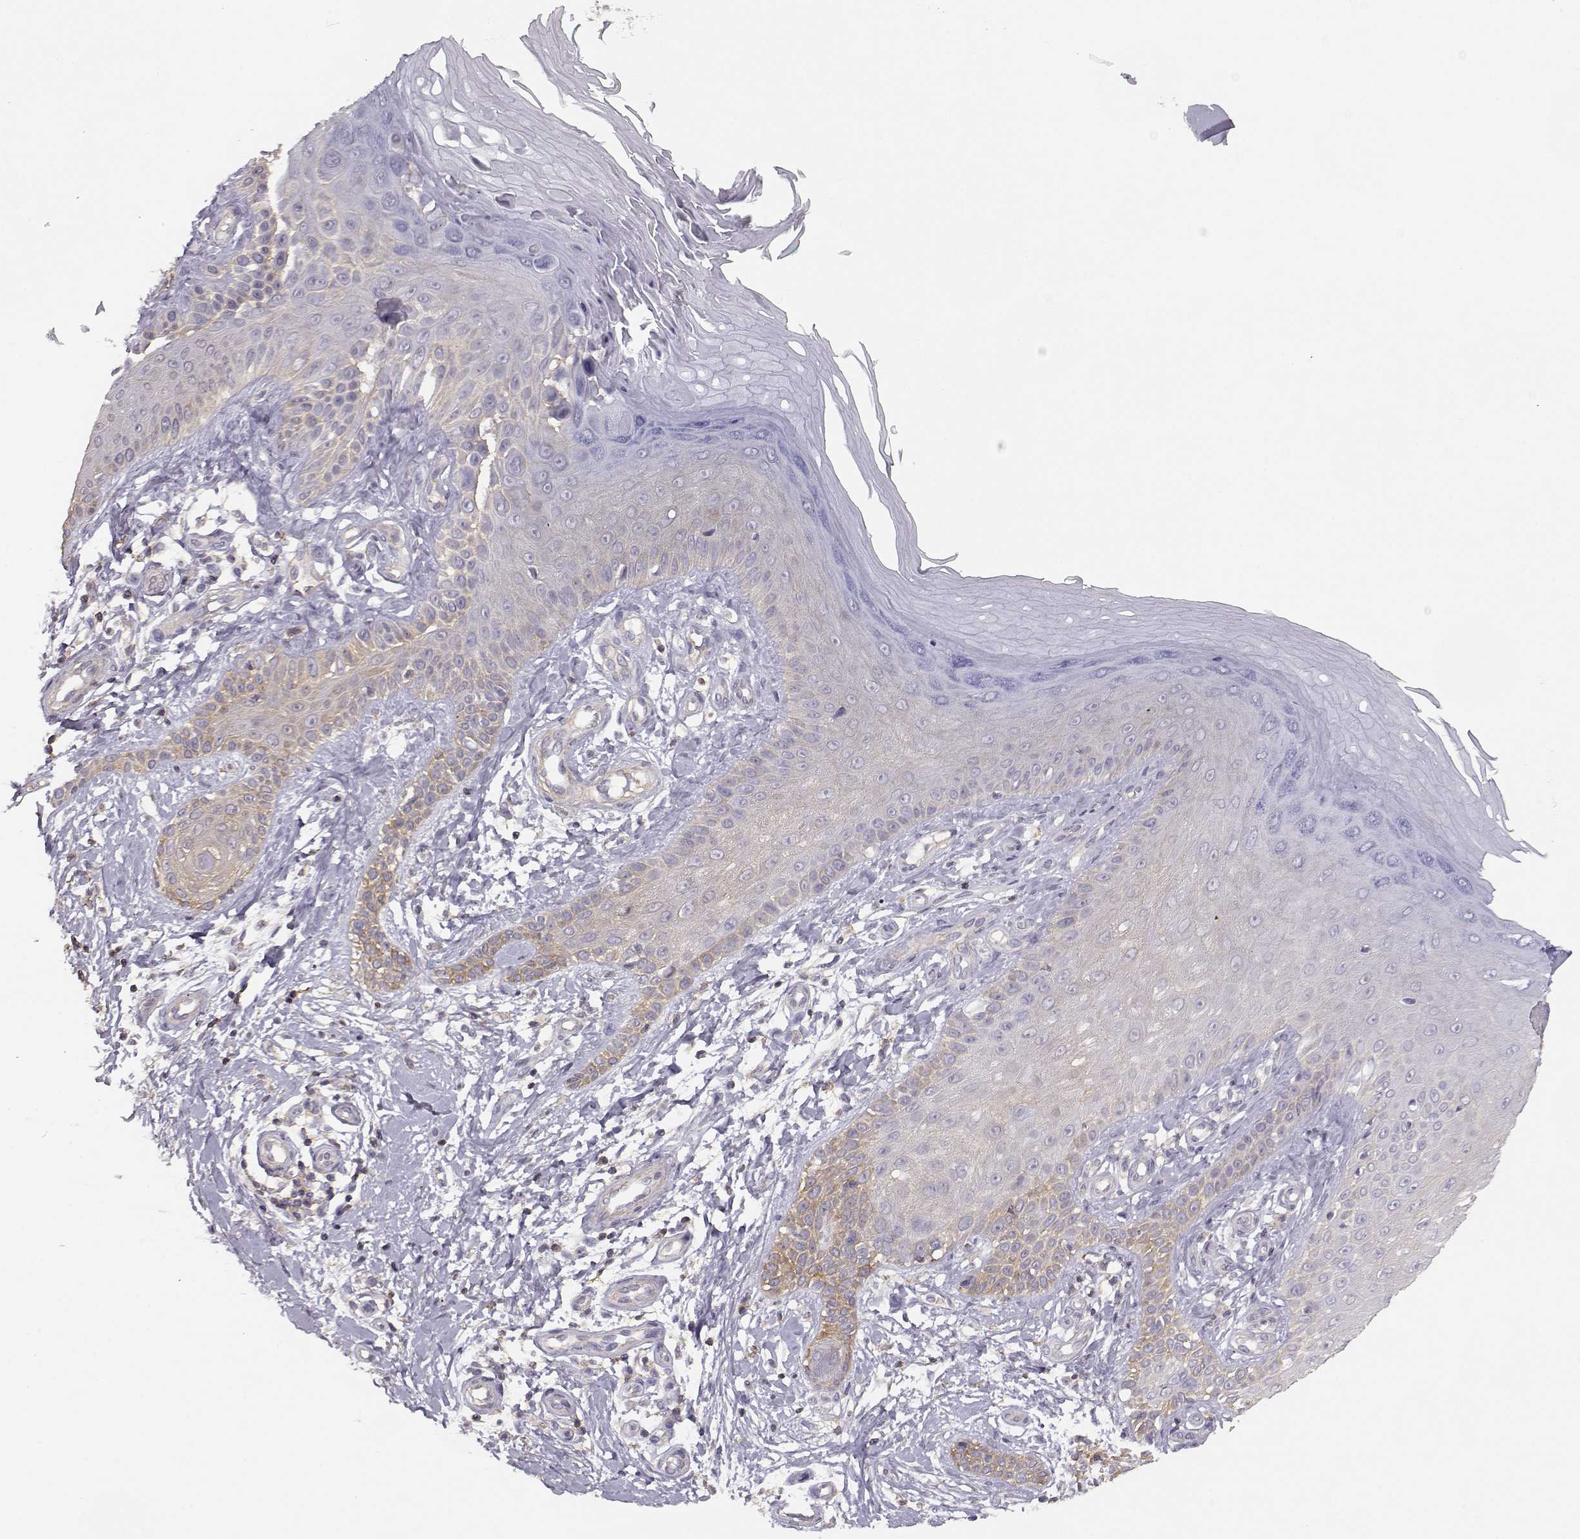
{"staining": {"intensity": "negative", "quantity": "none", "location": "none"}, "tissue": "skin", "cell_type": "Fibroblasts", "image_type": "normal", "snomed": [{"axis": "morphology", "description": "Normal tissue, NOS"}, {"axis": "morphology", "description": "Inflammation, NOS"}, {"axis": "morphology", "description": "Fibrosis, NOS"}, {"axis": "topography", "description": "Skin"}], "caption": "Skin stained for a protein using immunohistochemistry (IHC) exhibits no expression fibroblasts.", "gene": "DAPL1", "patient": {"sex": "male", "age": 71}}